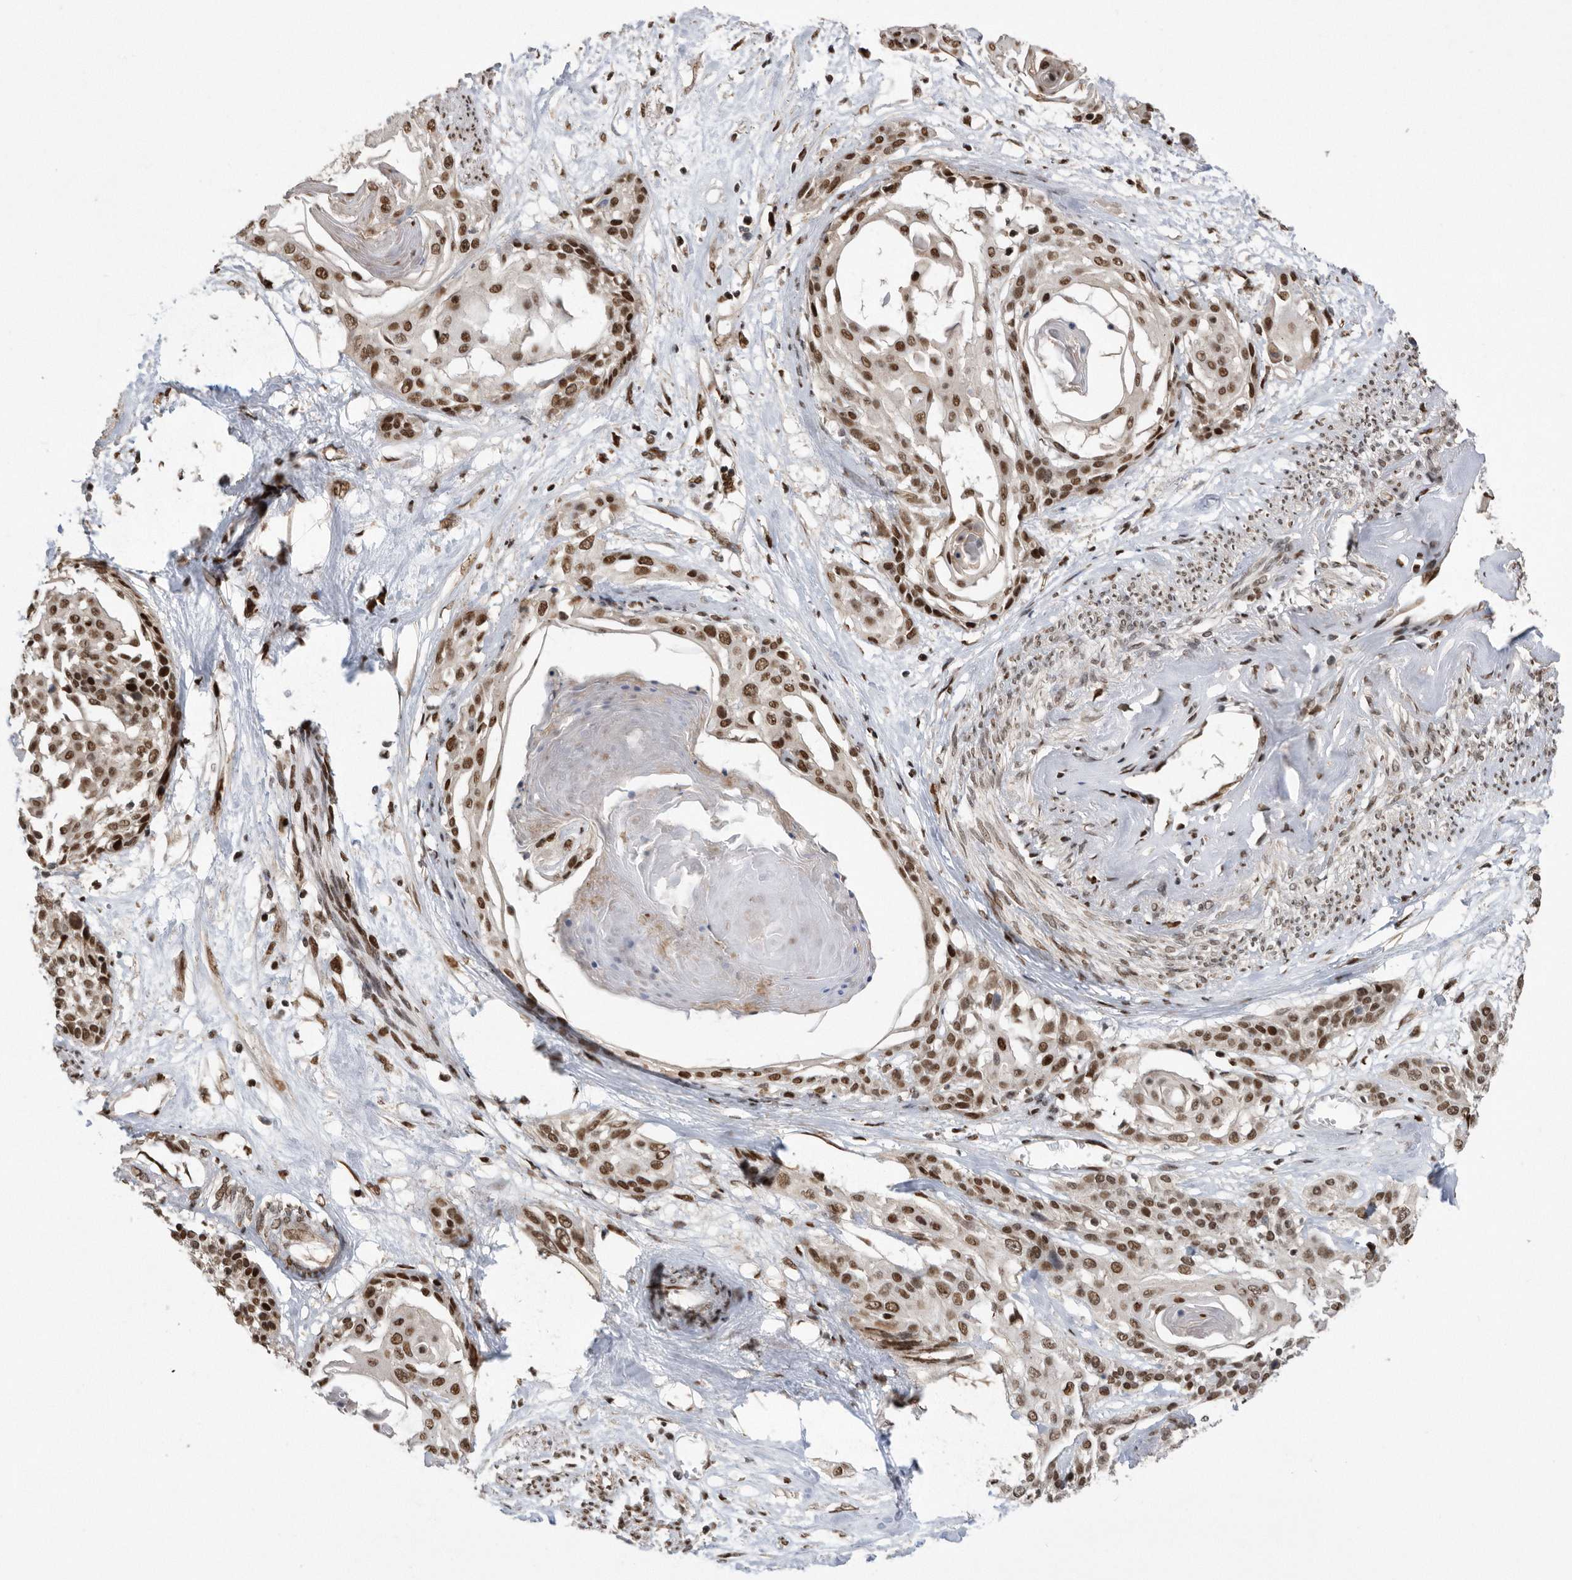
{"staining": {"intensity": "strong", "quantity": ">75%", "location": "nuclear"}, "tissue": "cervical cancer", "cell_type": "Tumor cells", "image_type": "cancer", "snomed": [{"axis": "morphology", "description": "Squamous cell carcinoma, NOS"}, {"axis": "topography", "description": "Cervix"}], "caption": "Immunohistochemical staining of human cervical cancer demonstrates strong nuclear protein staining in about >75% of tumor cells.", "gene": "TDRD3", "patient": {"sex": "female", "age": 57}}